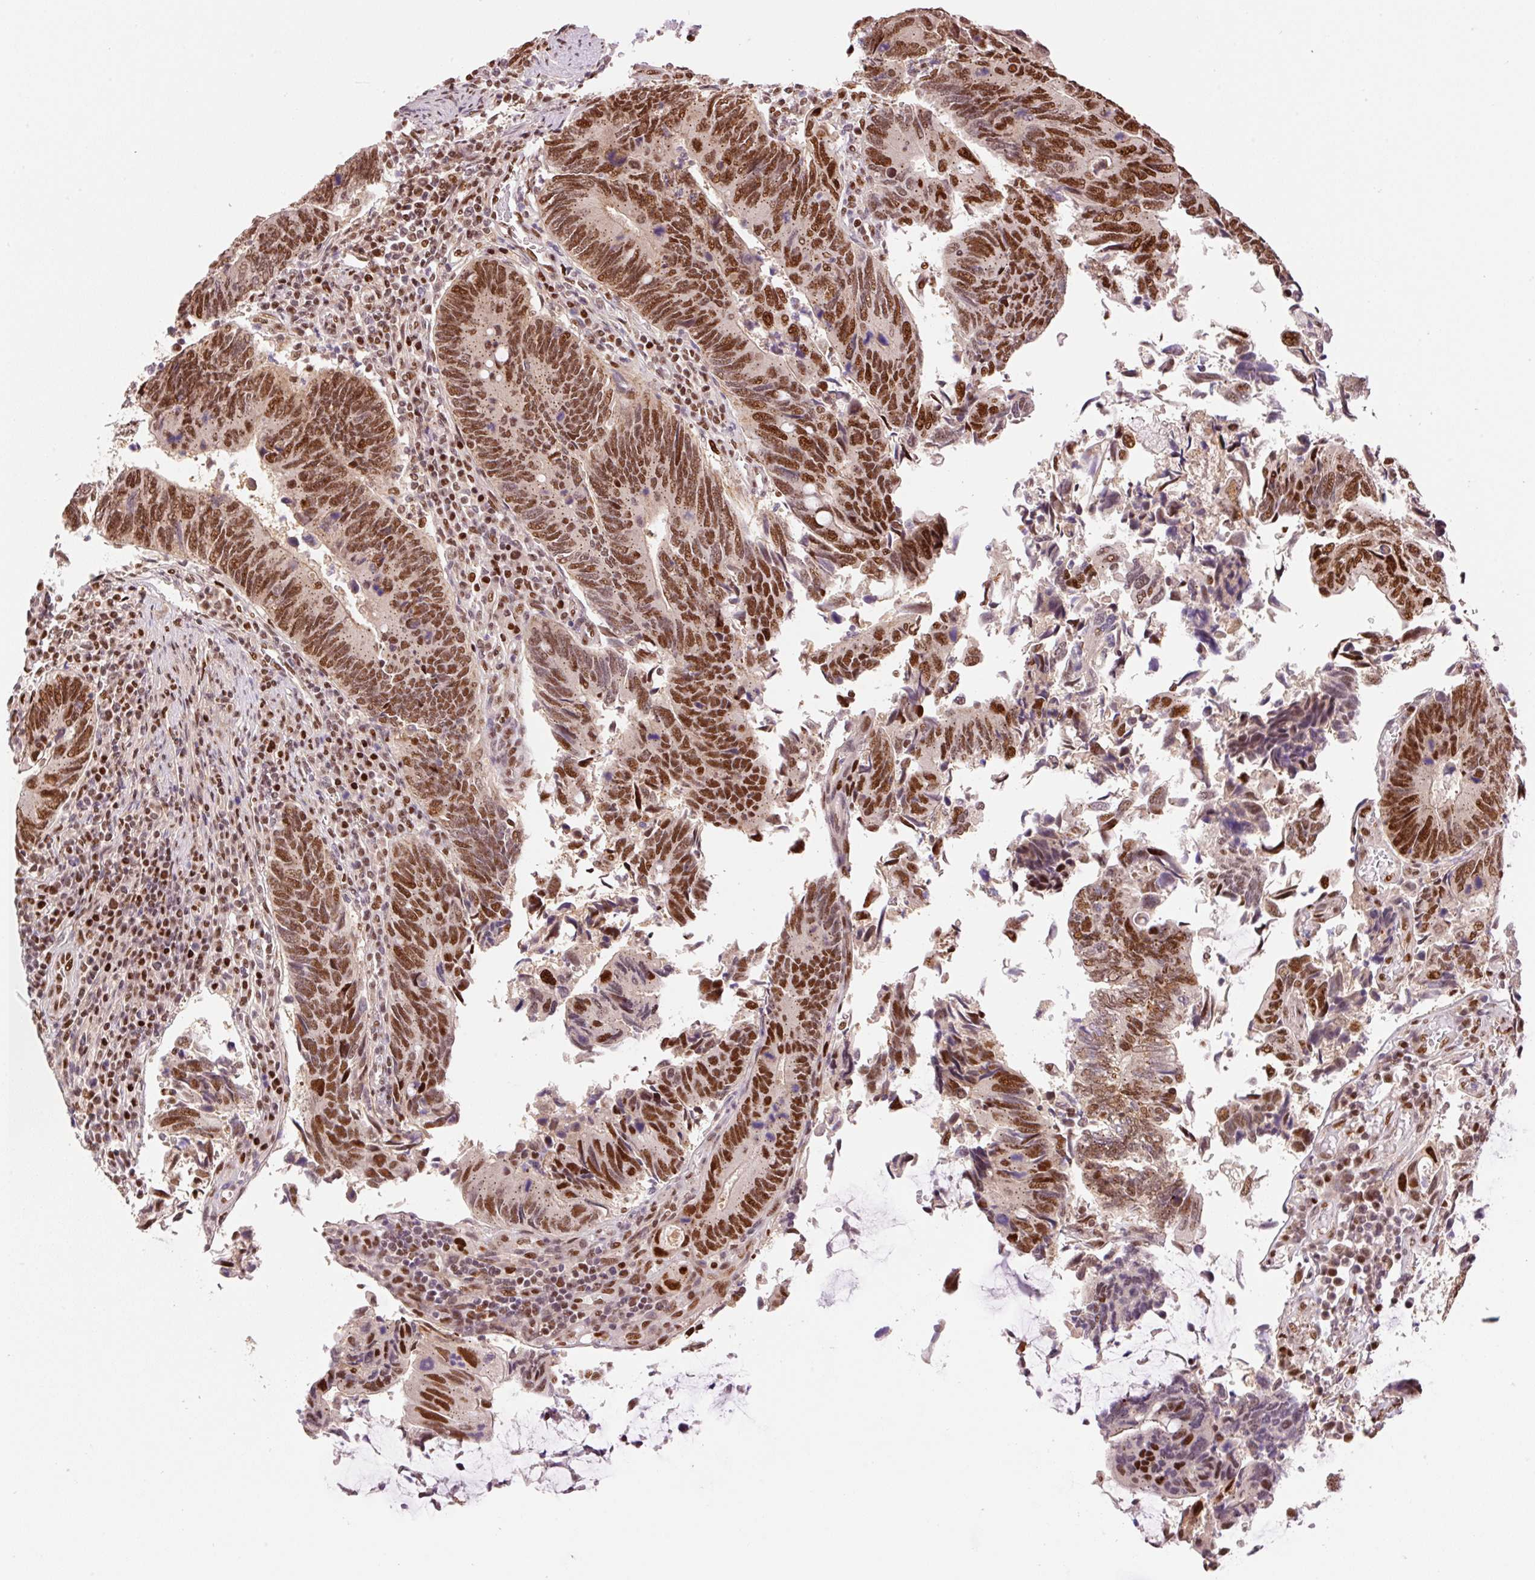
{"staining": {"intensity": "moderate", "quantity": ">75%", "location": "nuclear"}, "tissue": "colorectal cancer", "cell_type": "Tumor cells", "image_type": "cancer", "snomed": [{"axis": "morphology", "description": "Adenocarcinoma, NOS"}, {"axis": "topography", "description": "Colon"}], "caption": "Protein expression by IHC shows moderate nuclear positivity in approximately >75% of tumor cells in colorectal cancer (adenocarcinoma).", "gene": "GPR139", "patient": {"sex": "male", "age": 87}}